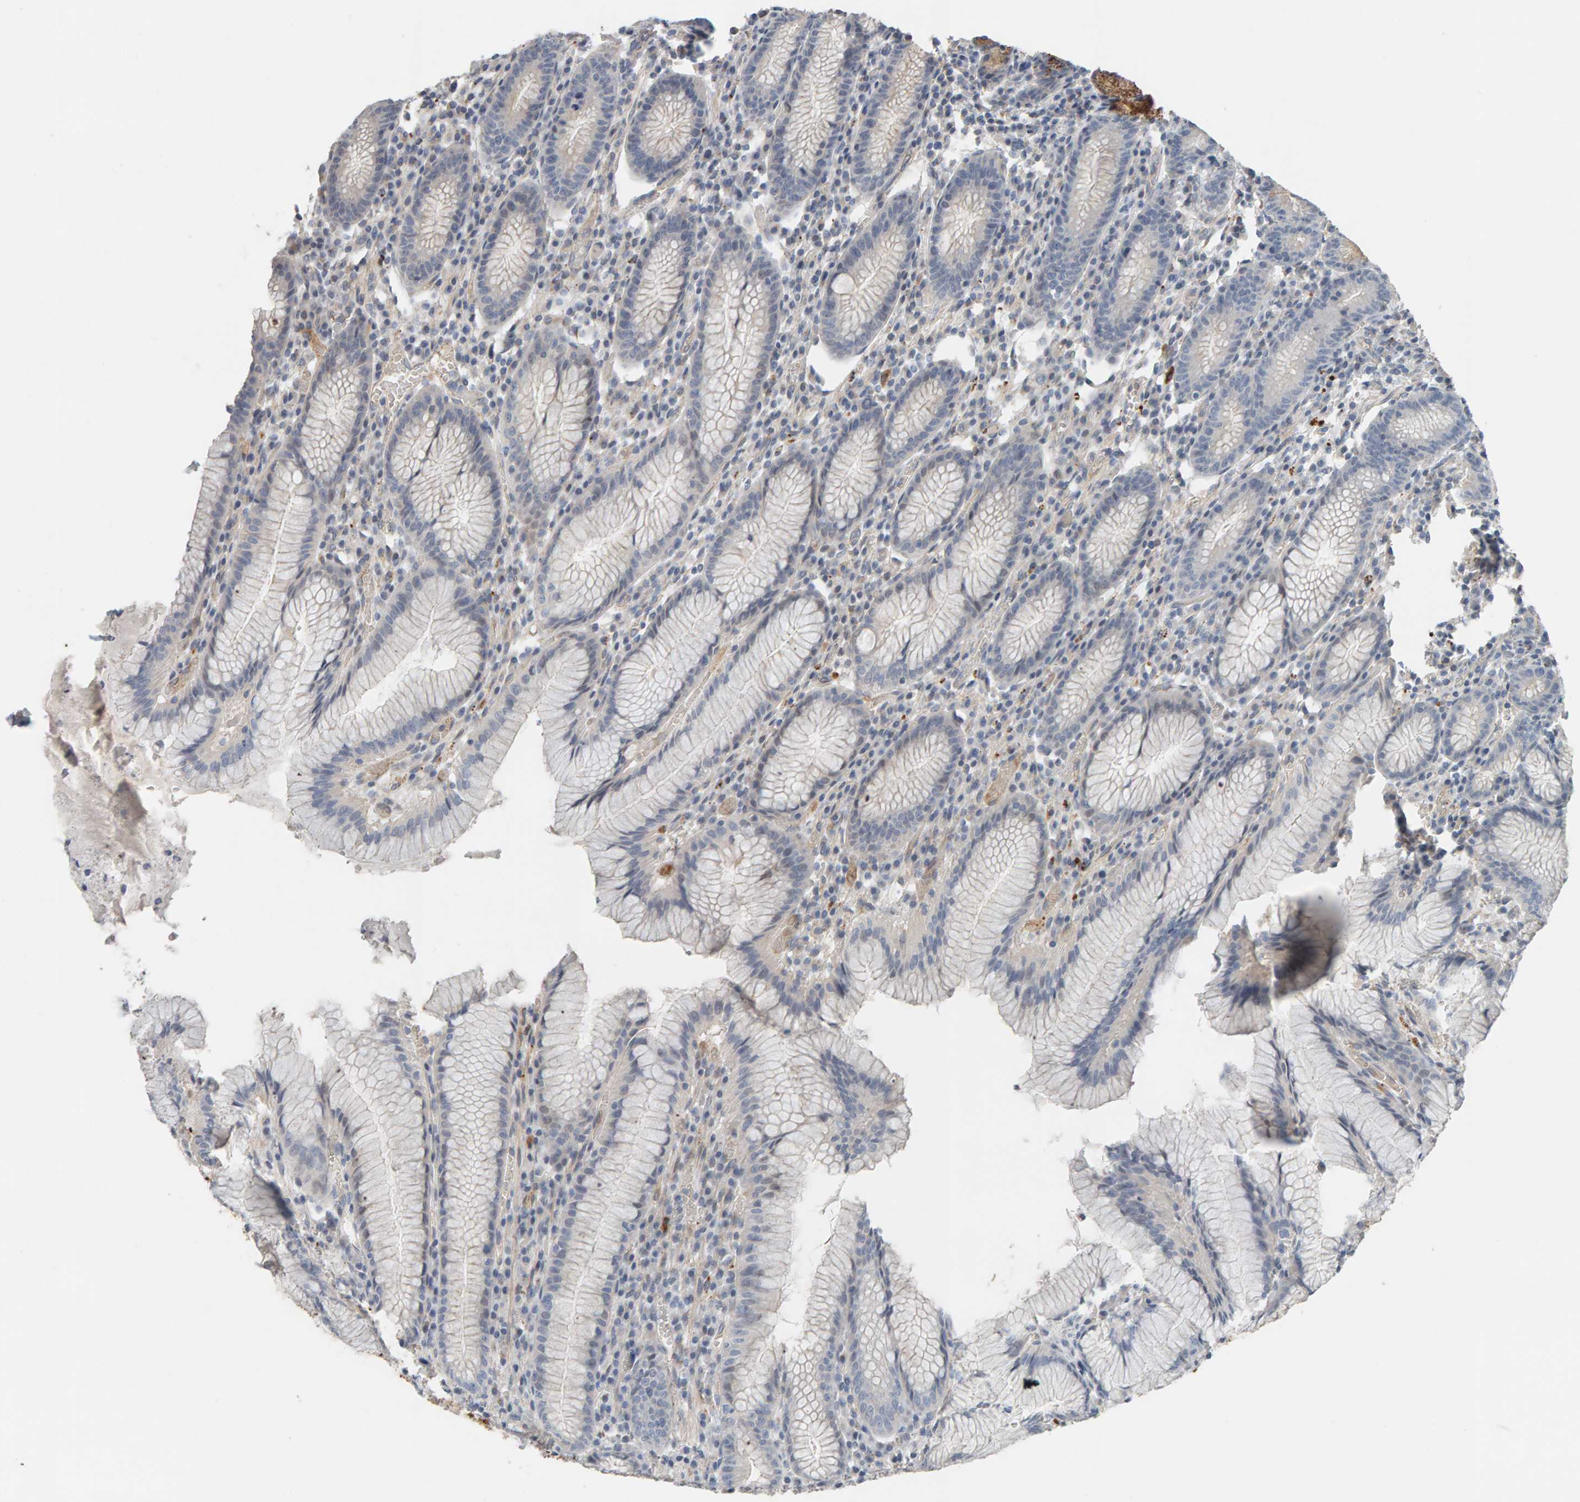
{"staining": {"intensity": "moderate", "quantity": "25%-75%", "location": "cytoplasmic/membranous"}, "tissue": "stomach", "cell_type": "Glandular cells", "image_type": "normal", "snomed": [{"axis": "morphology", "description": "Normal tissue, NOS"}, {"axis": "topography", "description": "Stomach"}], "caption": "A photomicrograph of human stomach stained for a protein shows moderate cytoplasmic/membranous brown staining in glandular cells.", "gene": "IPPK", "patient": {"sex": "male", "age": 55}}